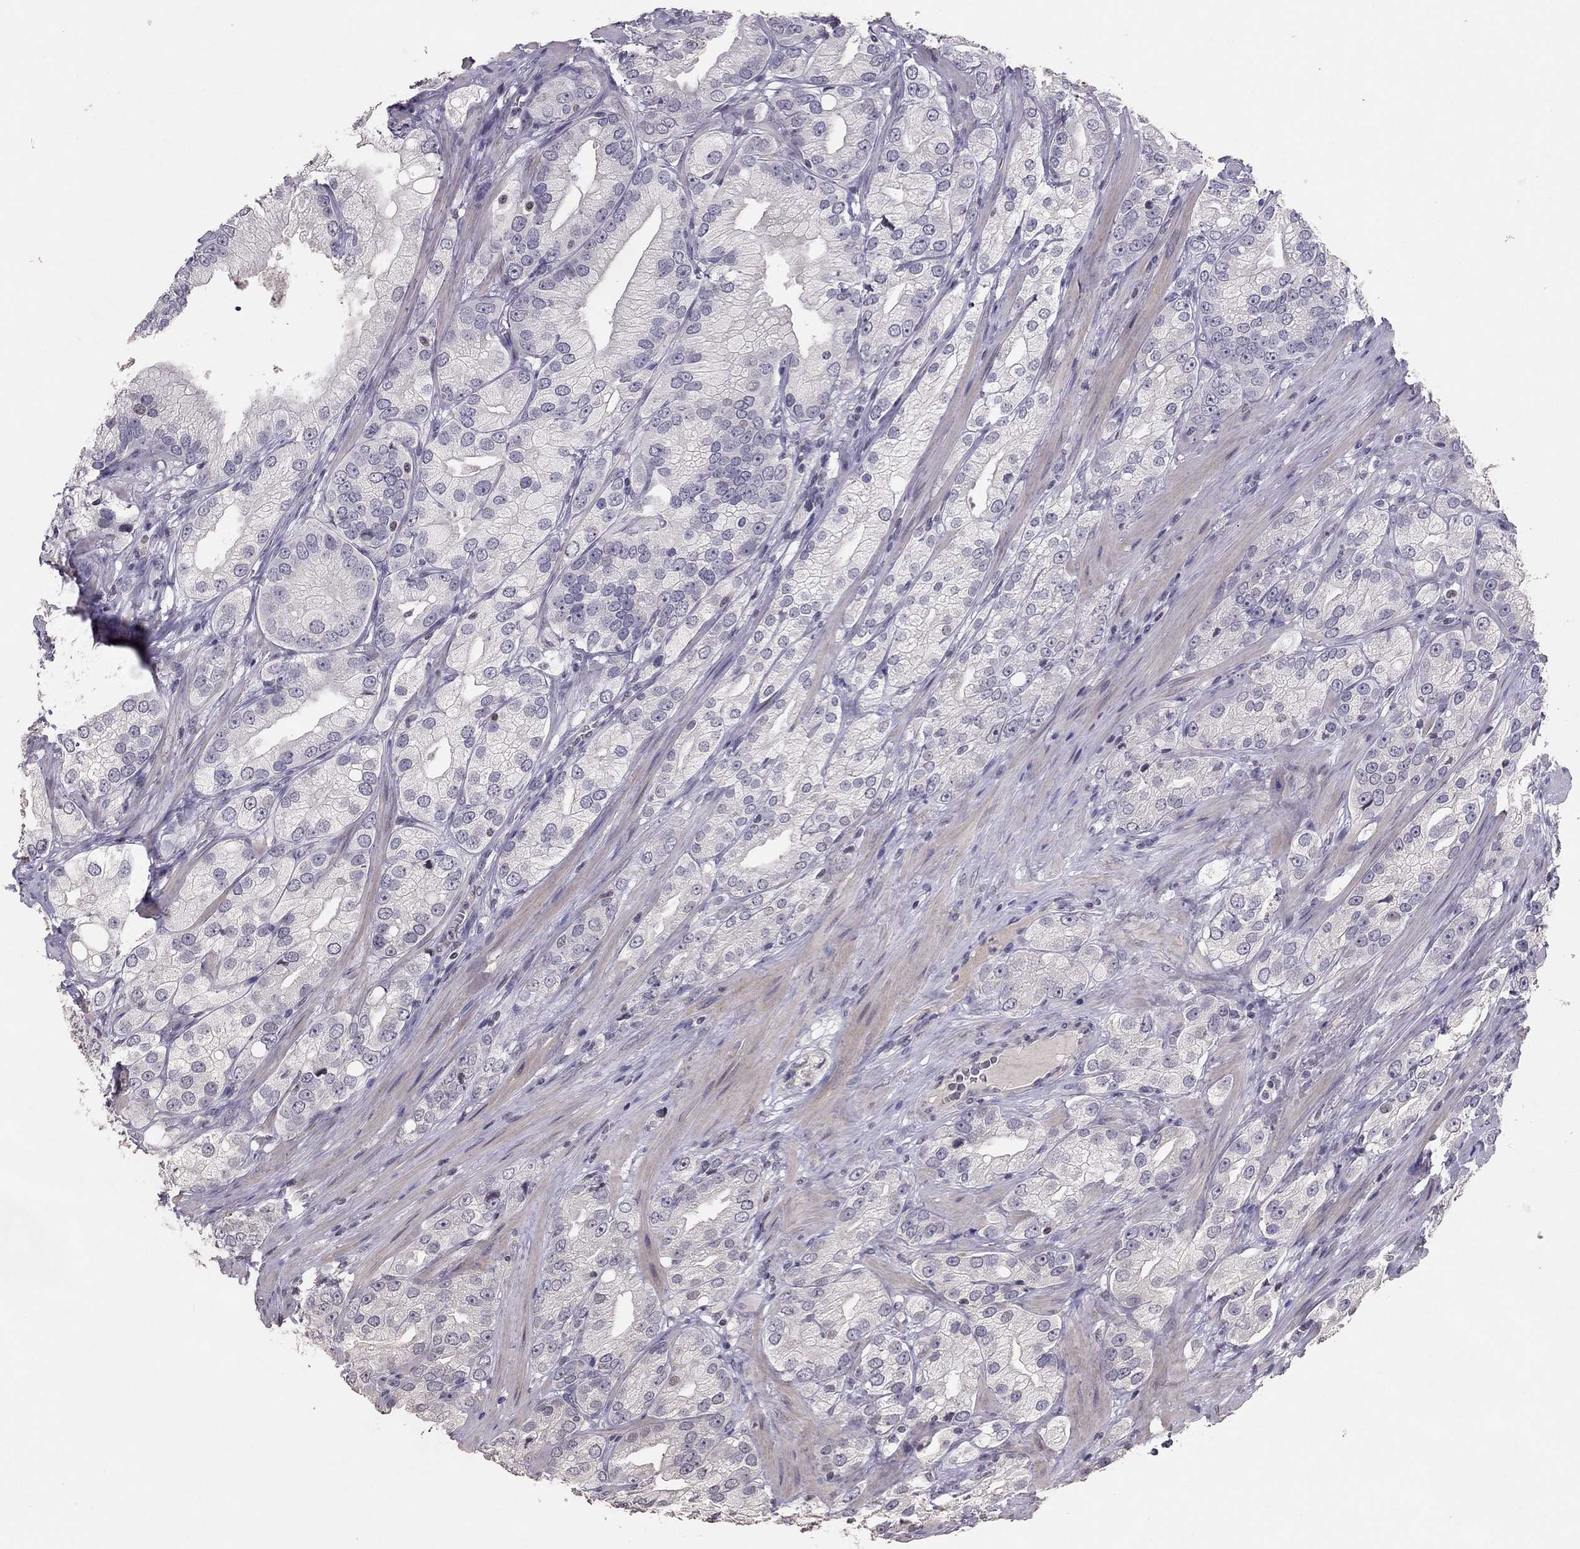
{"staining": {"intensity": "negative", "quantity": "none", "location": "none"}, "tissue": "prostate cancer", "cell_type": "Tumor cells", "image_type": "cancer", "snomed": [{"axis": "morphology", "description": "Adenocarcinoma, High grade"}, {"axis": "topography", "description": "Prostate and seminal vesicle, NOS"}], "caption": "Immunohistochemical staining of human prostate cancer reveals no significant staining in tumor cells.", "gene": "TSHB", "patient": {"sex": "male", "age": 62}}